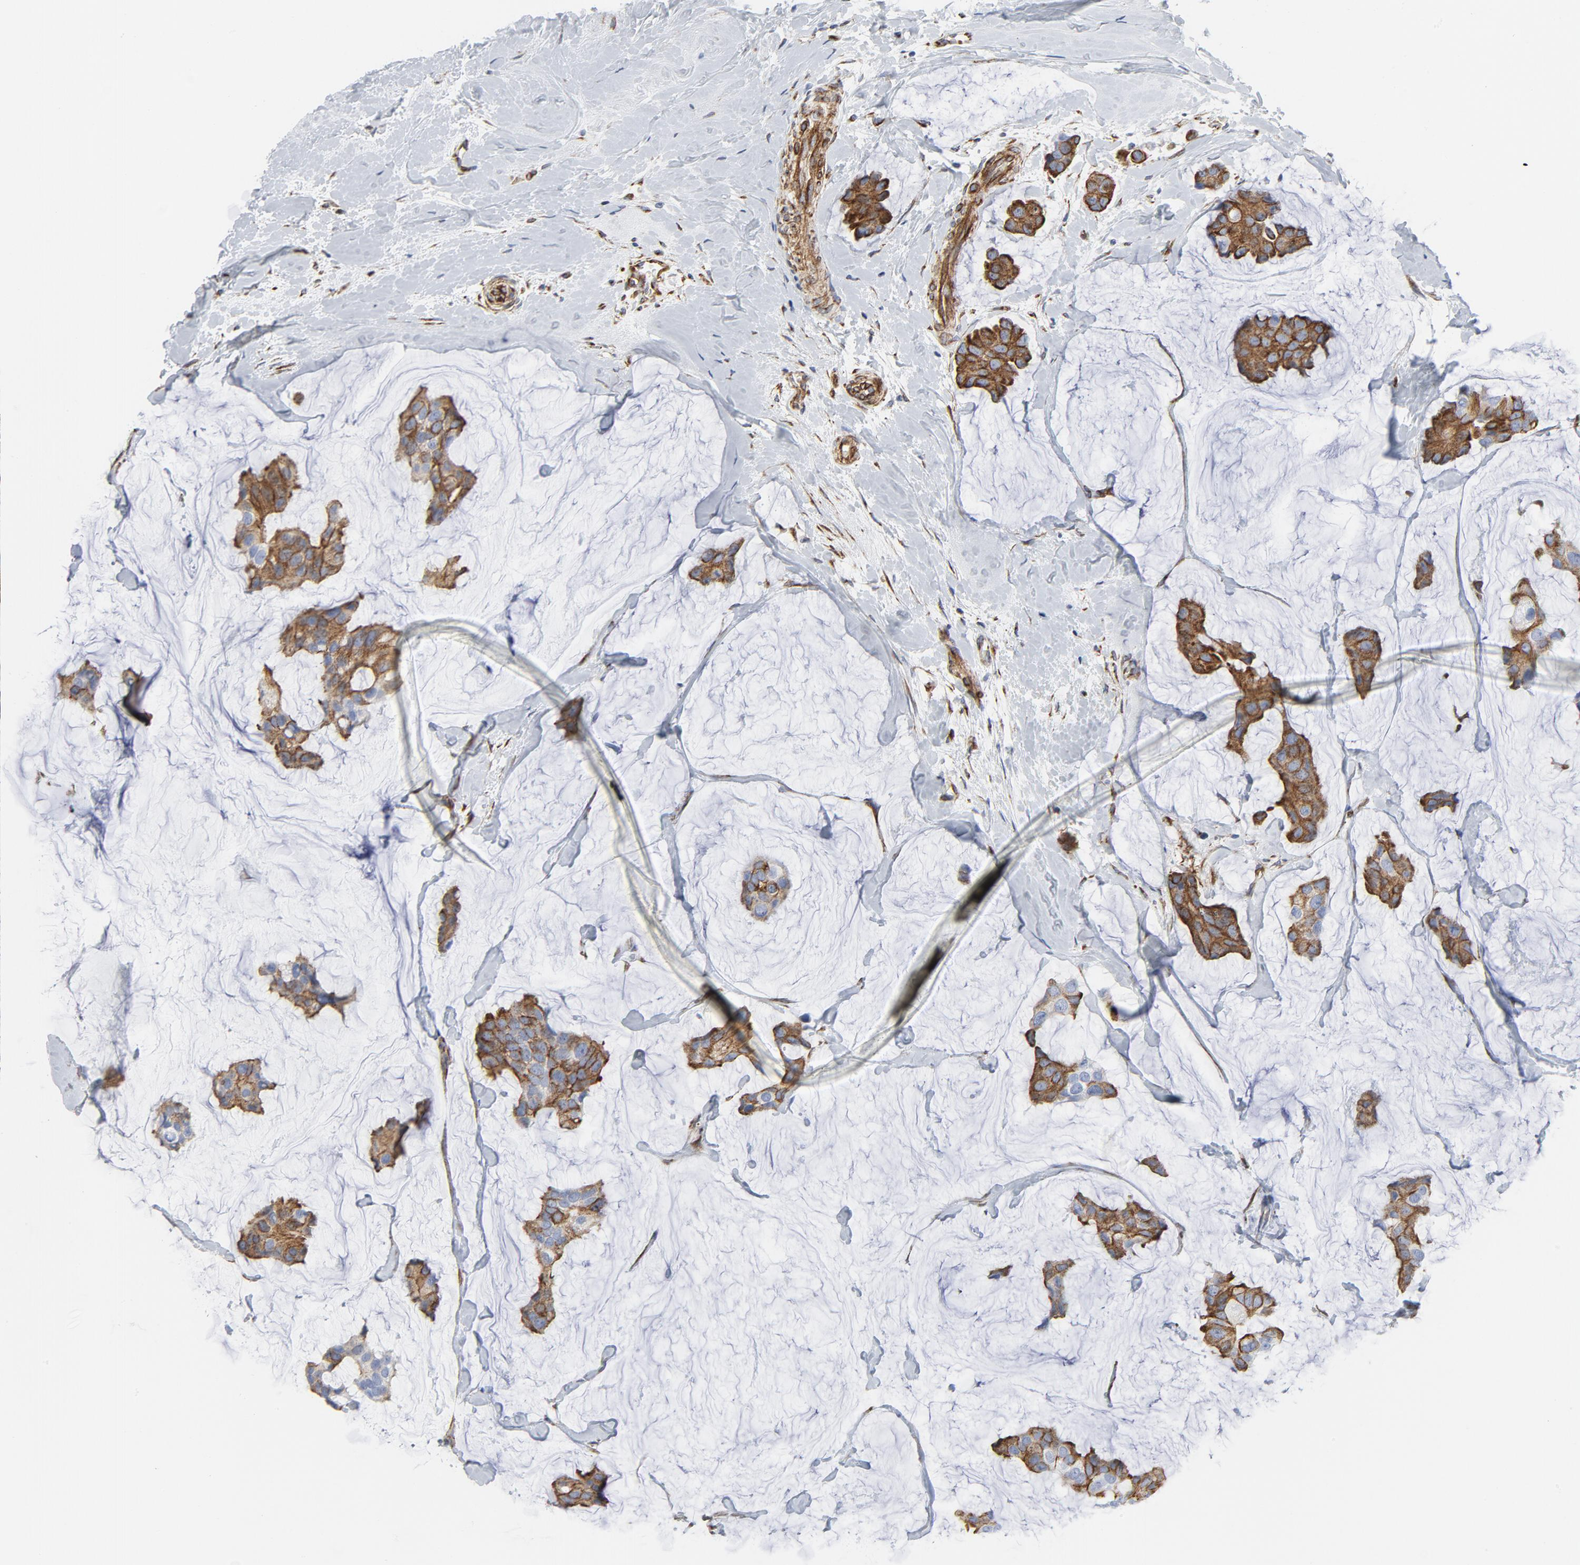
{"staining": {"intensity": "moderate", "quantity": ">75%", "location": "cytoplasmic/membranous"}, "tissue": "breast cancer", "cell_type": "Tumor cells", "image_type": "cancer", "snomed": [{"axis": "morphology", "description": "Normal tissue, NOS"}, {"axis": "morphology", "description": "Duct carcinoma"}, {"axis": "topography", "description": "Breast"}], "caption": "Protein expression analysis of breast cancer (infiltrating ductal carcinoma) reveals moderate cytoplasmic/membranous expression in about >75% of tumor cells.", "gene": "TUBB1", "patient": {"sex": "female", "age": 50}}